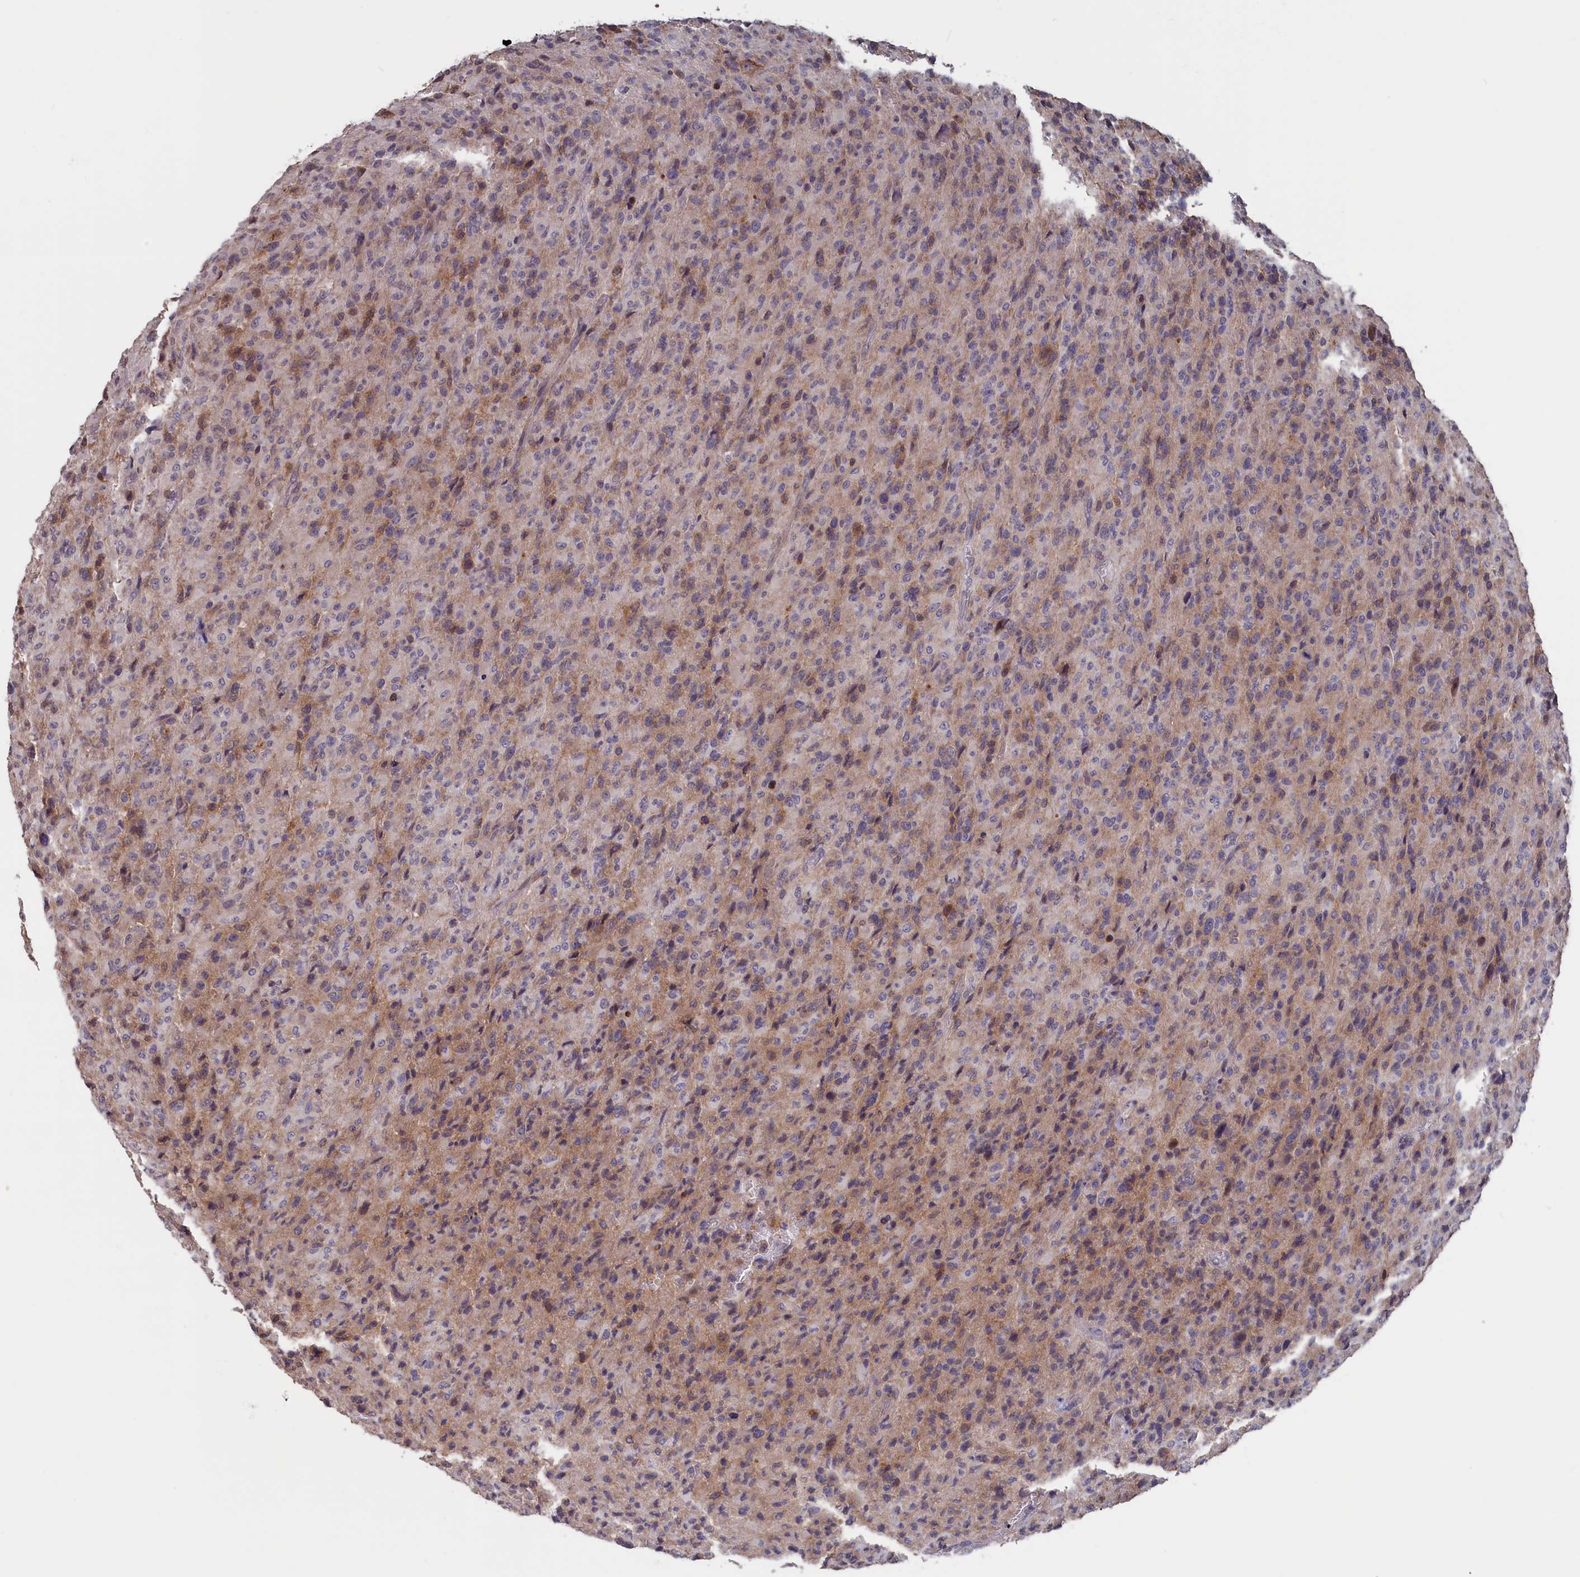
{"staining": {"intensity": "weak", "quantity": "25%-75%", "location": "cytoplasmic/membranous"}, "tissue": "glioma", "cell_type": "Tumor cells", "image_type": "cancer", "snomed": [{"axis": "morphology", "description": "Glioma, malignant, High grade"}, {"axis": "topography", "description": "Brain"}], "caption": "Human glioma stained with a protein marker shows weak staining in tumor cells.", "gene": "CACTIN", "patient": {"sex": "female", "age": 57}}